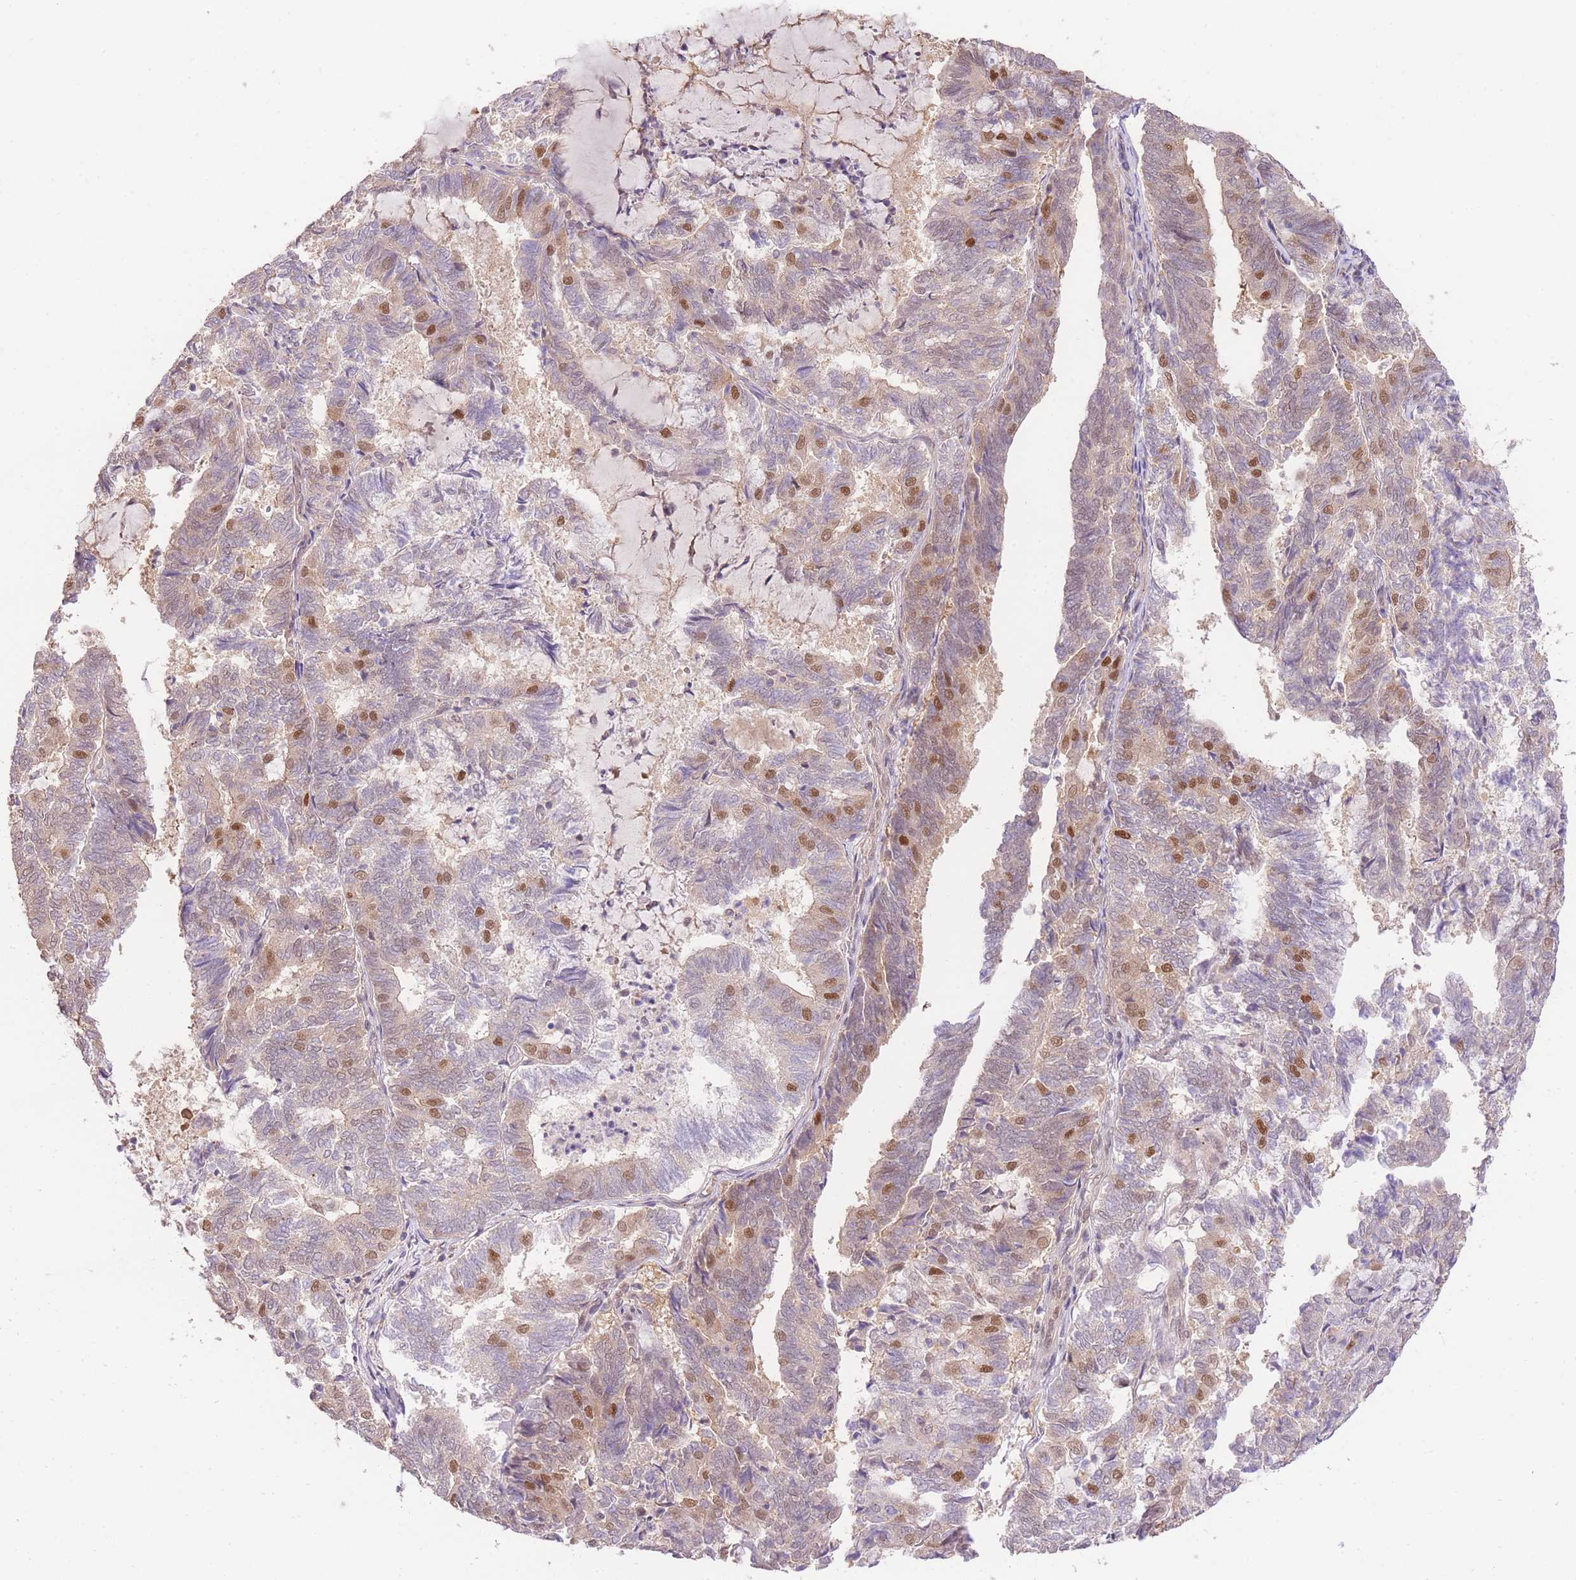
{"staining": {"intensity": "moderate", "quantity": "25%-75%", "location": "nuclear"}, "tissue": "endometrial cancer", "cell_type": "Tumor cells", "image_type": "cancer", "snomed": [{"axis": "morphology", "description": "Adenocarcinoma, NOS"}, {"axis": "topography", "description": "Endometrium"}], "caption": "The photomicrograph shows a brown stain indicating the presence of a protein in the nuclear of tumor cells in endometrial cancer (adenocarcinoma). (IHC, brightfield microscopy, high magnification).", "gene": "UBXN7", "patient": {"sex": "female", "age": 80}}